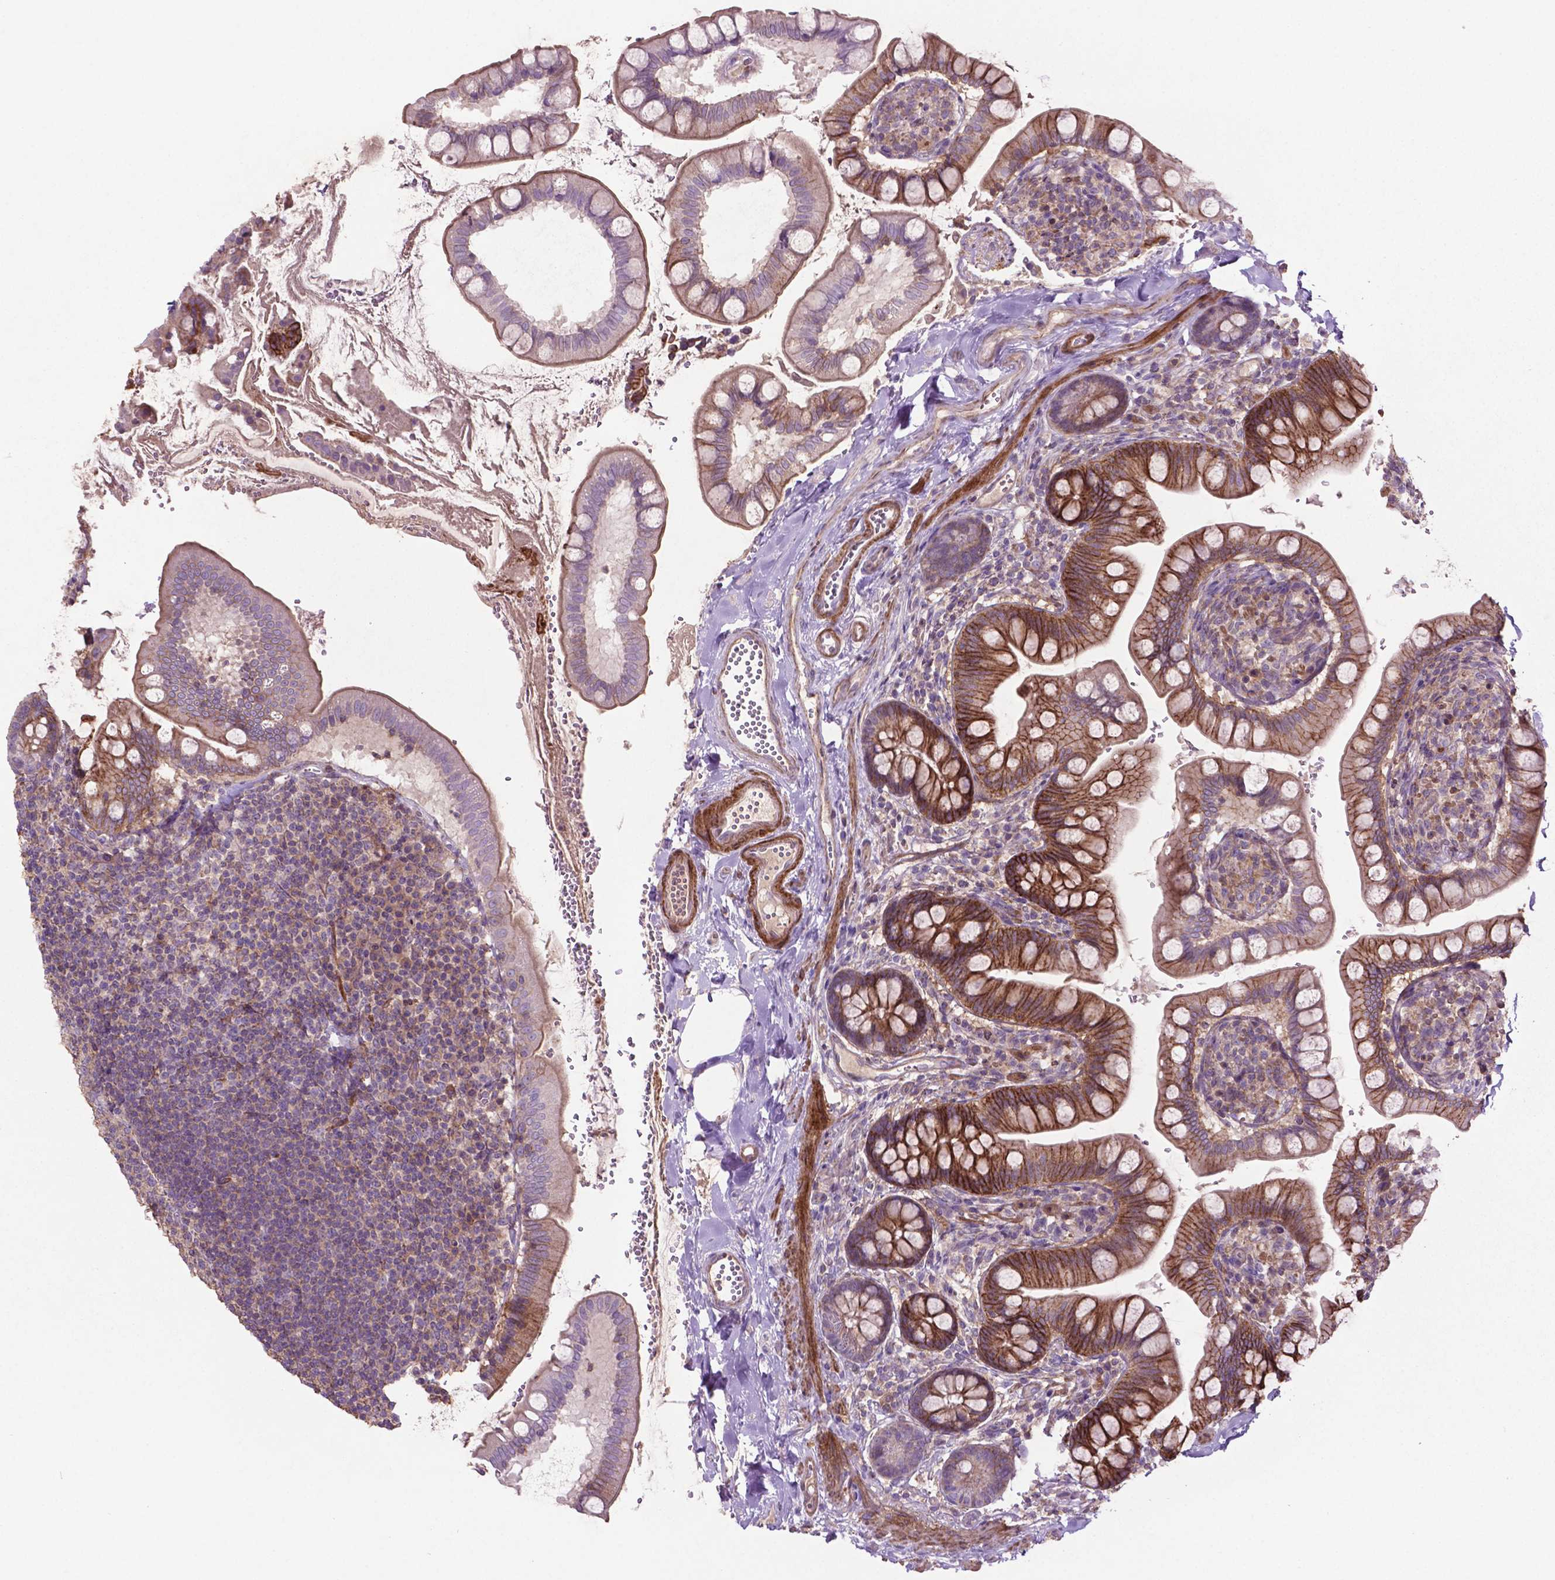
{"staining": {"intensity": "moderate", "quantity": "25%-75%", "location": "cytoplasmic/membranous"}, "tissue": "small intestine", "cell_type": "Glandular cells", "image_type": "normal", "snomed": [{"axis": "morphology", "description": "Normal tissue, NOS"}, {"axis": "topography", "description": "Small intestine"}], "caption": "Protein expression analysis of benign human small intestine reveals moderate cytoplasmic/membranous expression in about 25%-75% of glandular cells. (IHC, brightfield microscopy, high magnification).", "gene": "BMP4", "patient": {"sex": "female", "age": 56}}